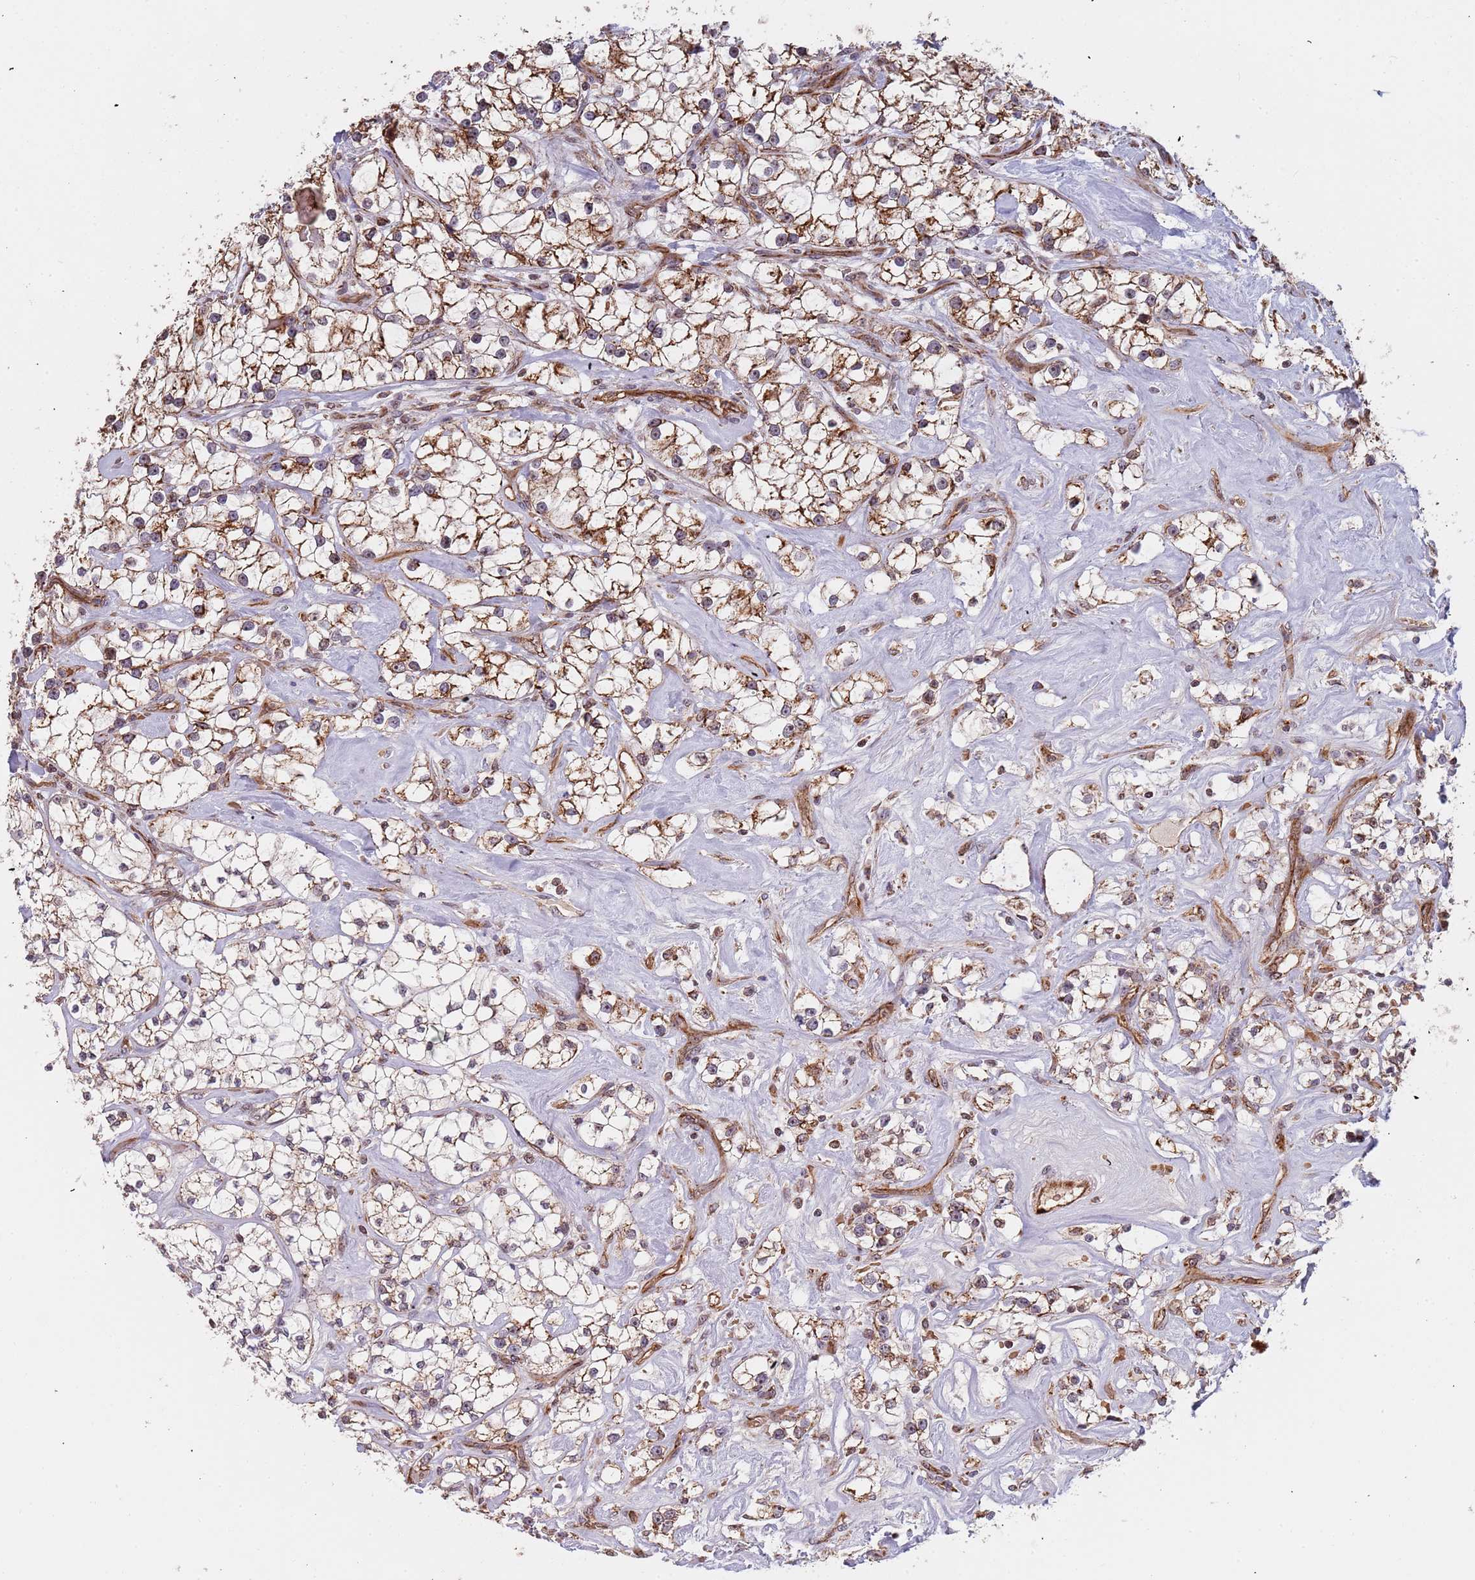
{"staining": {"intensity": "moderate", "quantity": ">75%", "location": "cytoplasmic/membranous"}, "tissue": "renal cancer", "cell_type": "Tumor cells", "image_type": "cancer", "snomed": [{"axis": "morphology", "description": "Adenocarcinoma, NOS"}, {"axis": "topography", "description": "Kidney"}], "caption": "Immunohistochemical staining of human renal cancer (adenocarcinoma) demonstrates moderate cytoplasmic/membranous protein expression in approximately >75% of tumor cells.", "gene": "DCHS1", "patient": {"sex": "male", "age": 77}}